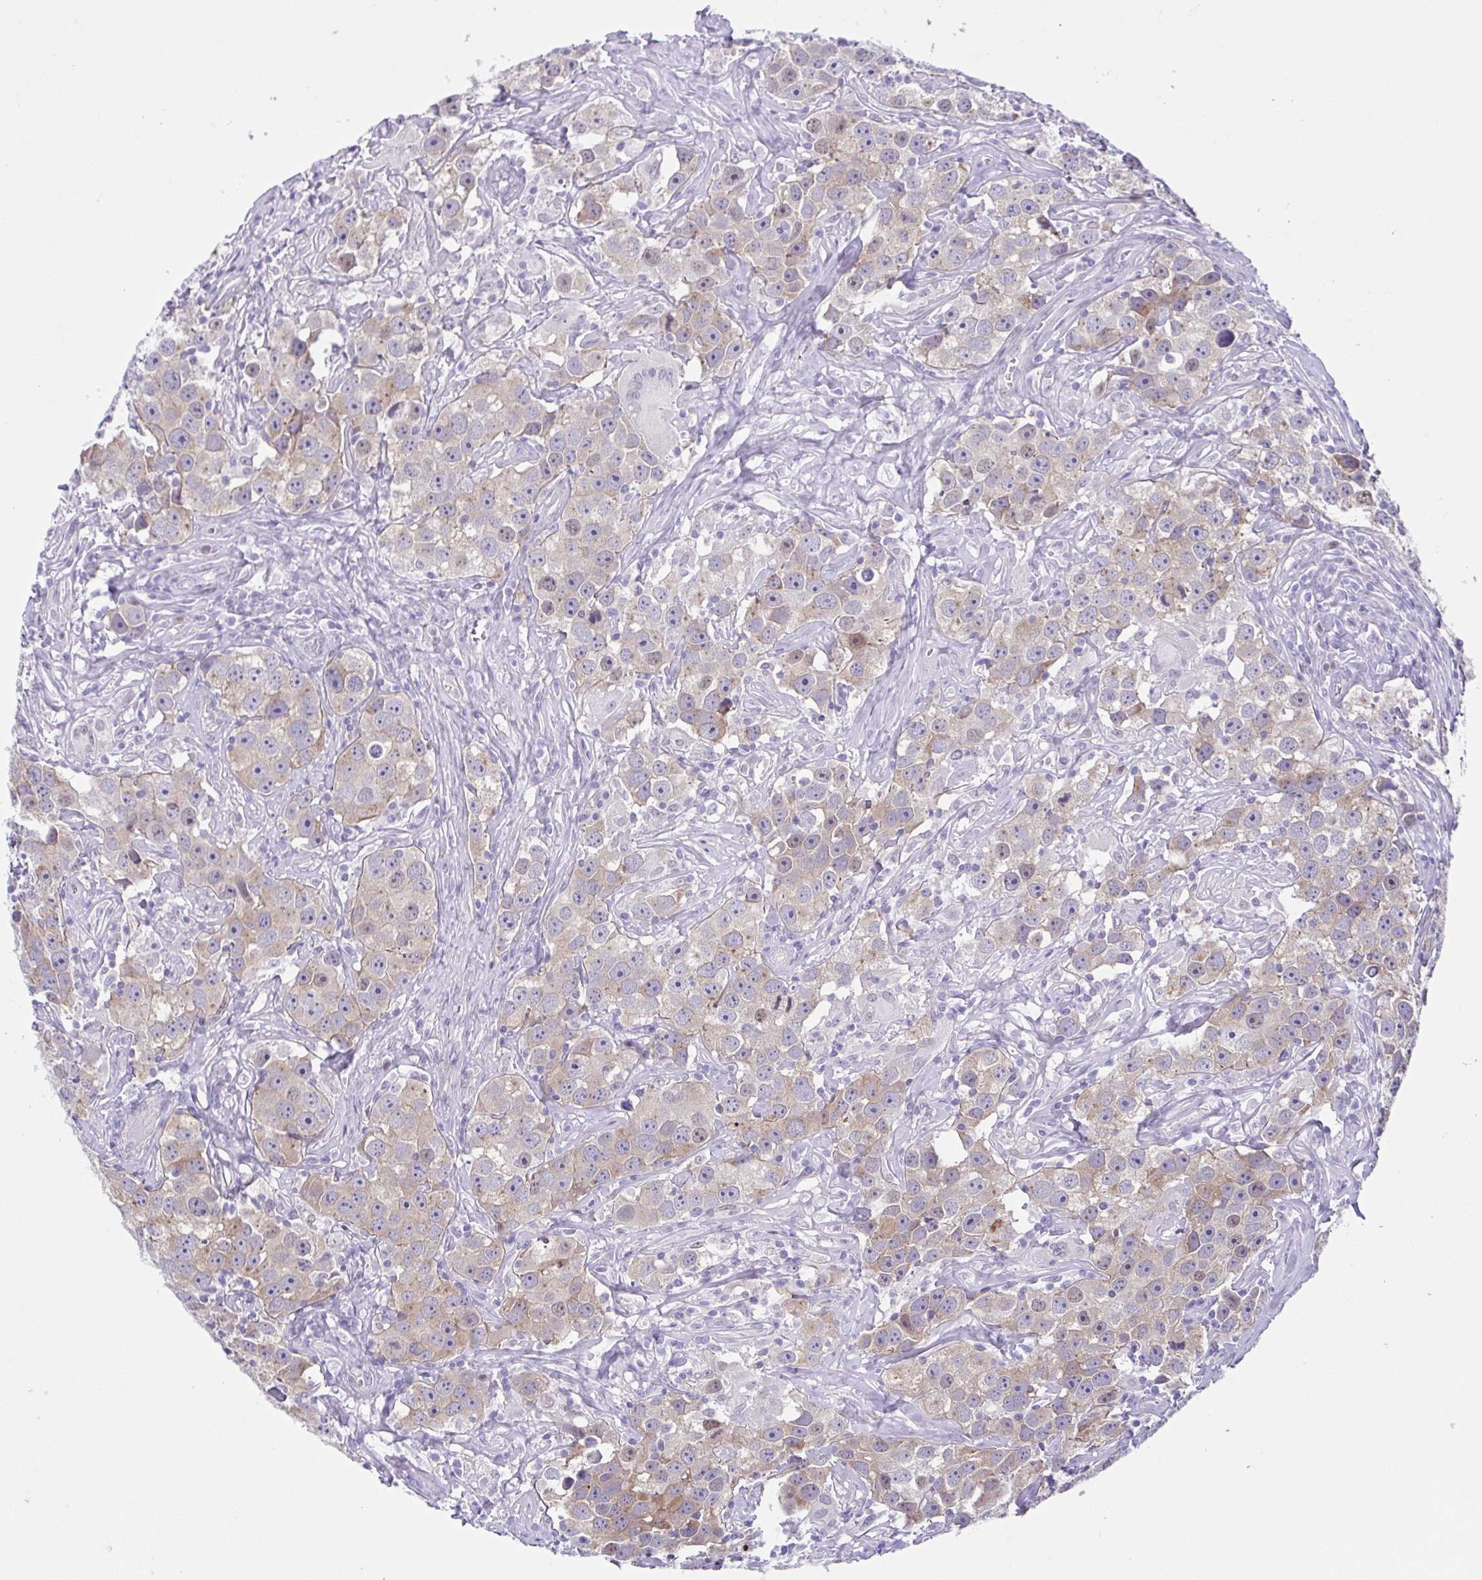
{"staining": {"intensity": "weak", "quantity": "<25%", "location": "cytoplasmic/membranous,nuclear"}, "tissue": "testis cancer", "cell_type": "Tumor cells", "image_type": "cancer", "snomed": [{"axis": "morphology", "description": "Seminoma, NOS"}, {"axis": "topography", "description": "Testis"}], "caption": "A micrograph of human testis cancer (seminoma) is negative for staining in tumor cells. (Immunohistochemistry, brightfield microscopy, high magnification).", "gene": "UBE2Q1", "patient": {"sex": "male", "age": 49}}